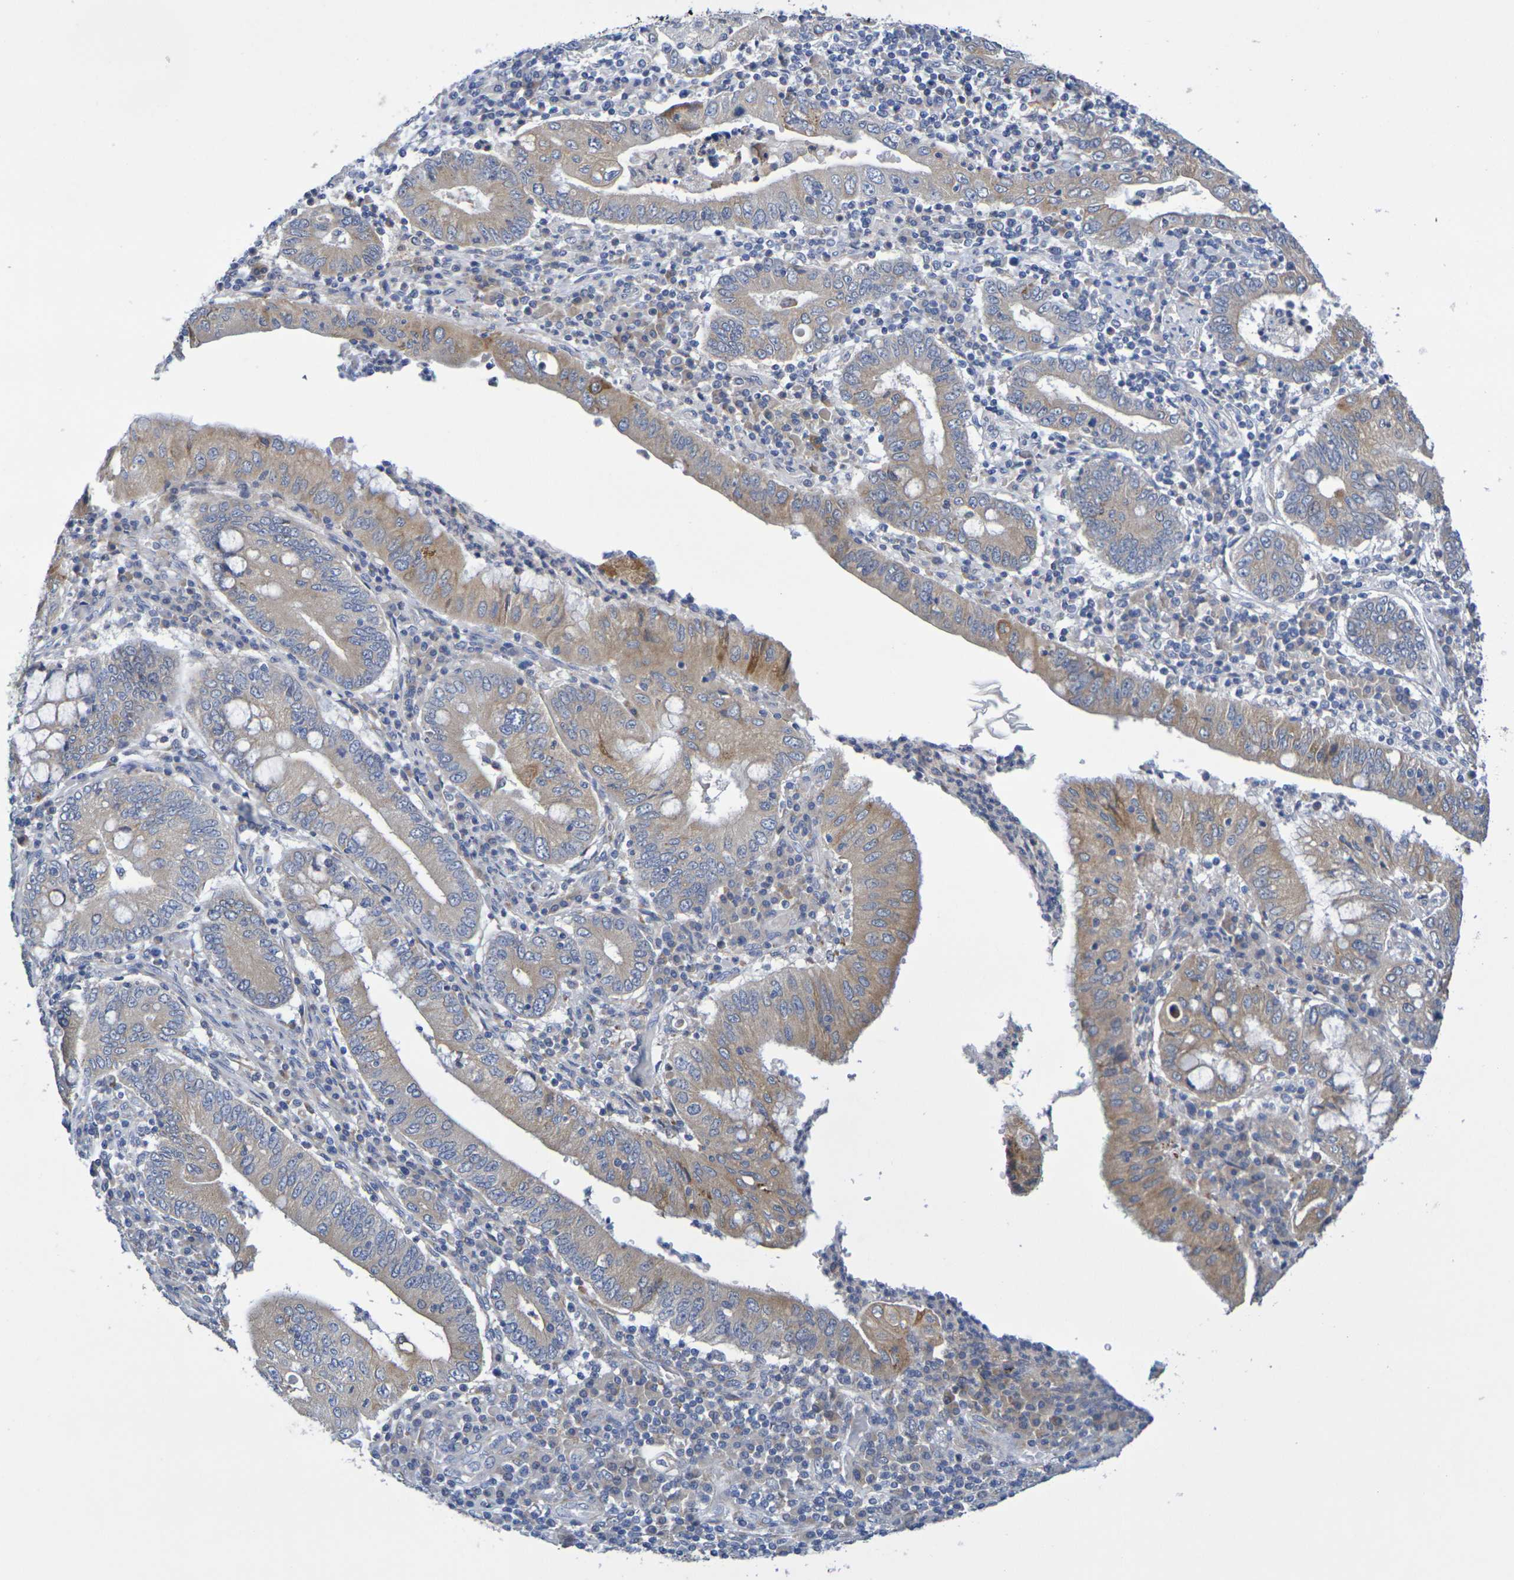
{"staining": {"intensity": "weak", "quantity": "25%-75%", "location": "cytoplasmic/membranous"}, "tissue": "stomach cancer", "cell_type": "Tumor cells", "image_type": "cancer", "snomed": [{"axis": "morphology", "description": "Normal tissue, NOS"}, {"axis": "morphology", "description": "Adenocarcinoma, NOS"}, {"axis": "topography", "description": "Esophagus"}, {"axis": "topography", "description": "Stomach, upper"}, {"axis": "topography", "description": "Peripheral nerve tissue"}], "caption": "This micrograph reveals immunohistochemistry (IHC) staining of human stomach cancer (adenocarcinoma), with low weak cytoplasmic/membranous expression in about 25%-75% of tumor cells.", "gene": "SDC4", "patient": {"sex": "male", "age": 62}}